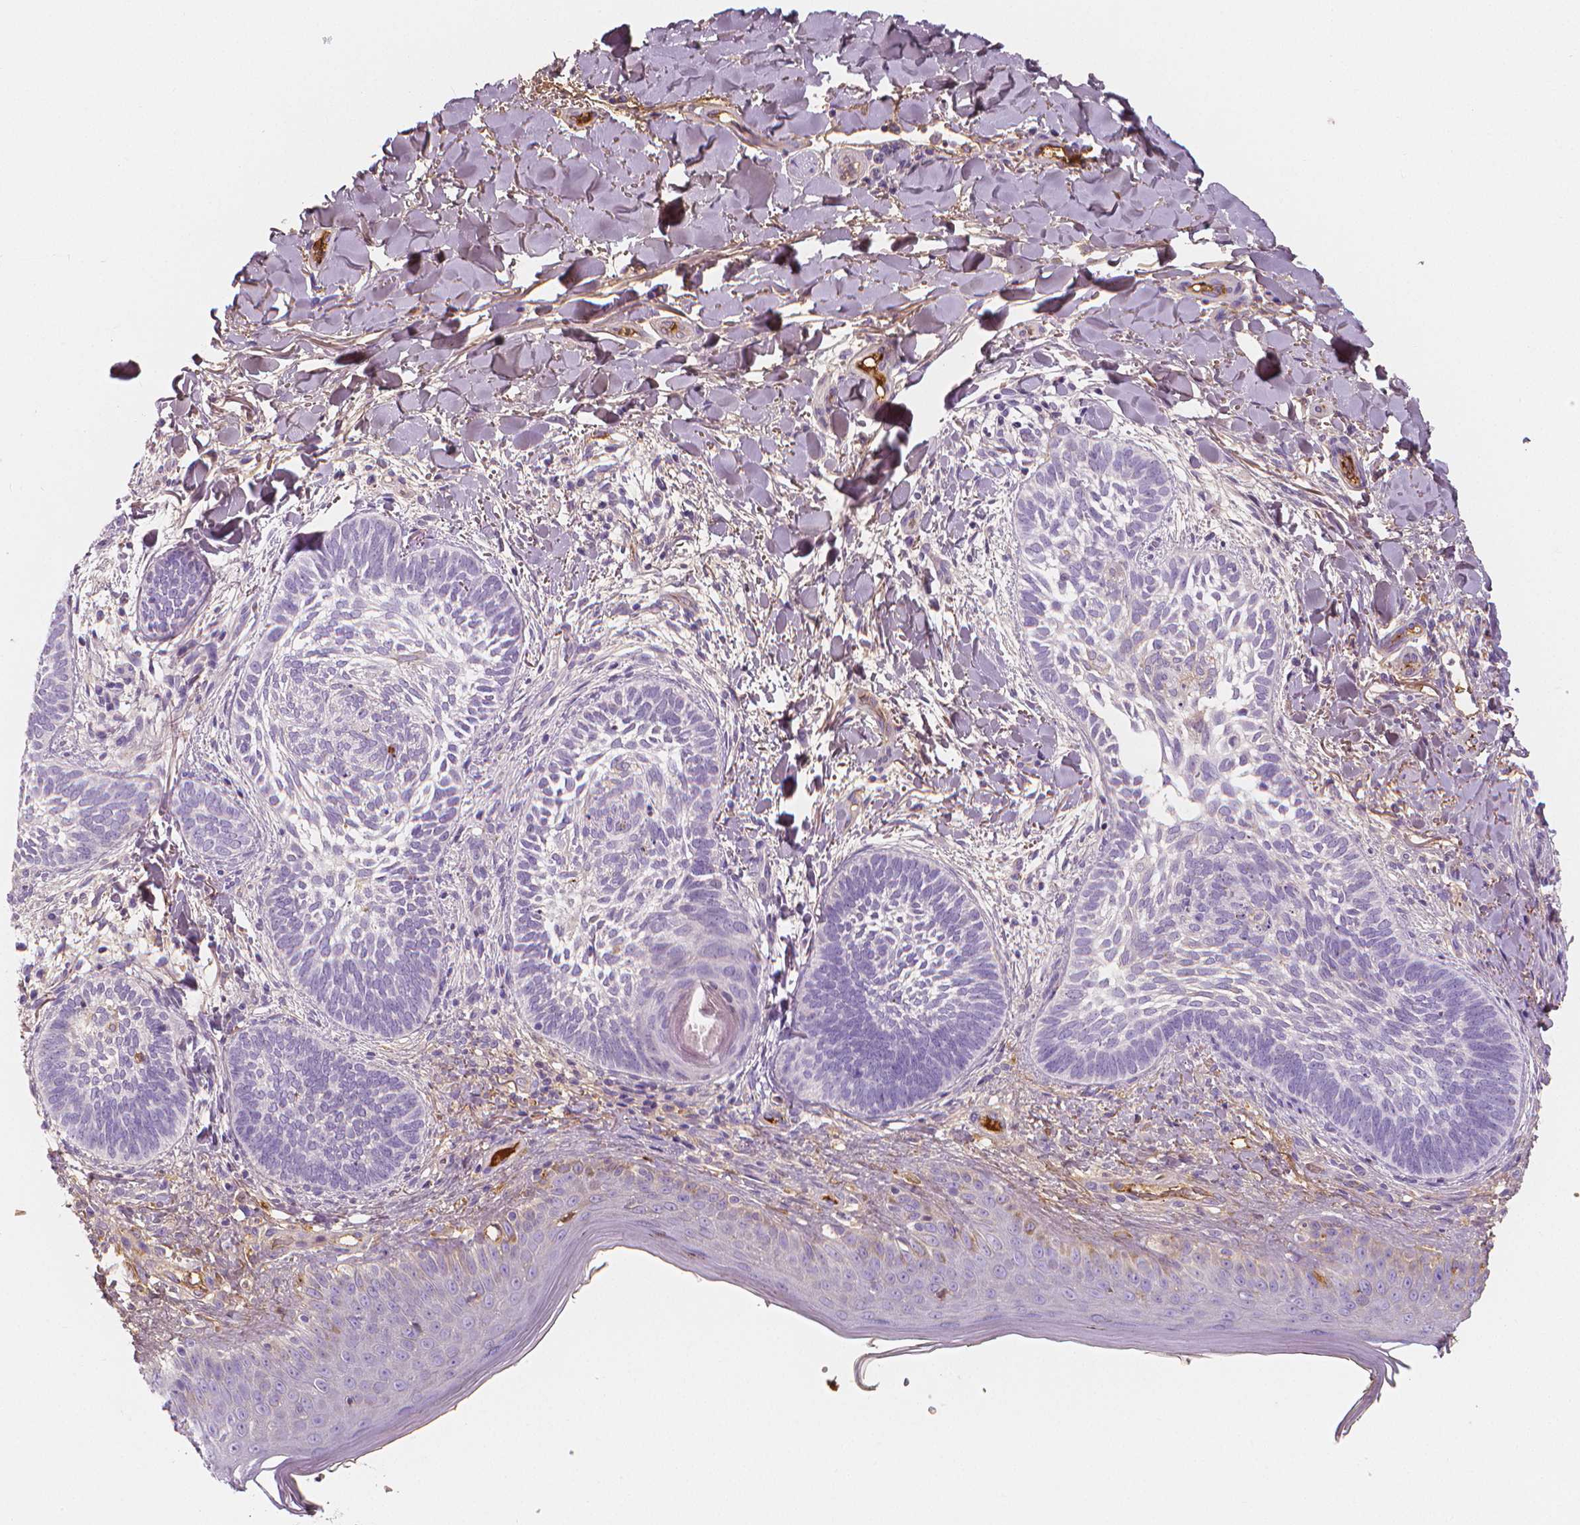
{"staining": {"intensity": "negative", "quantity": "none", "location": "none"}, "tissue": "skin cancer", "cell_type": "Tumor cells", "image_type": "cancer", "snomed": [{"axis": "morphology", "description": "Normal tissue, NOS"}, {"axis": "morphology", "description": "Basal cell carcinoma"}, {"axis": "topography", "description": "Skin"}], "caption": "This is an immunohistochemistry (IHC) photomicrograph of human skin cancer (basal cell carcinoma). There is no positivity in tumor cells.", "gene": "APOA4", "patient": {"sex": "male", "age": 46}}